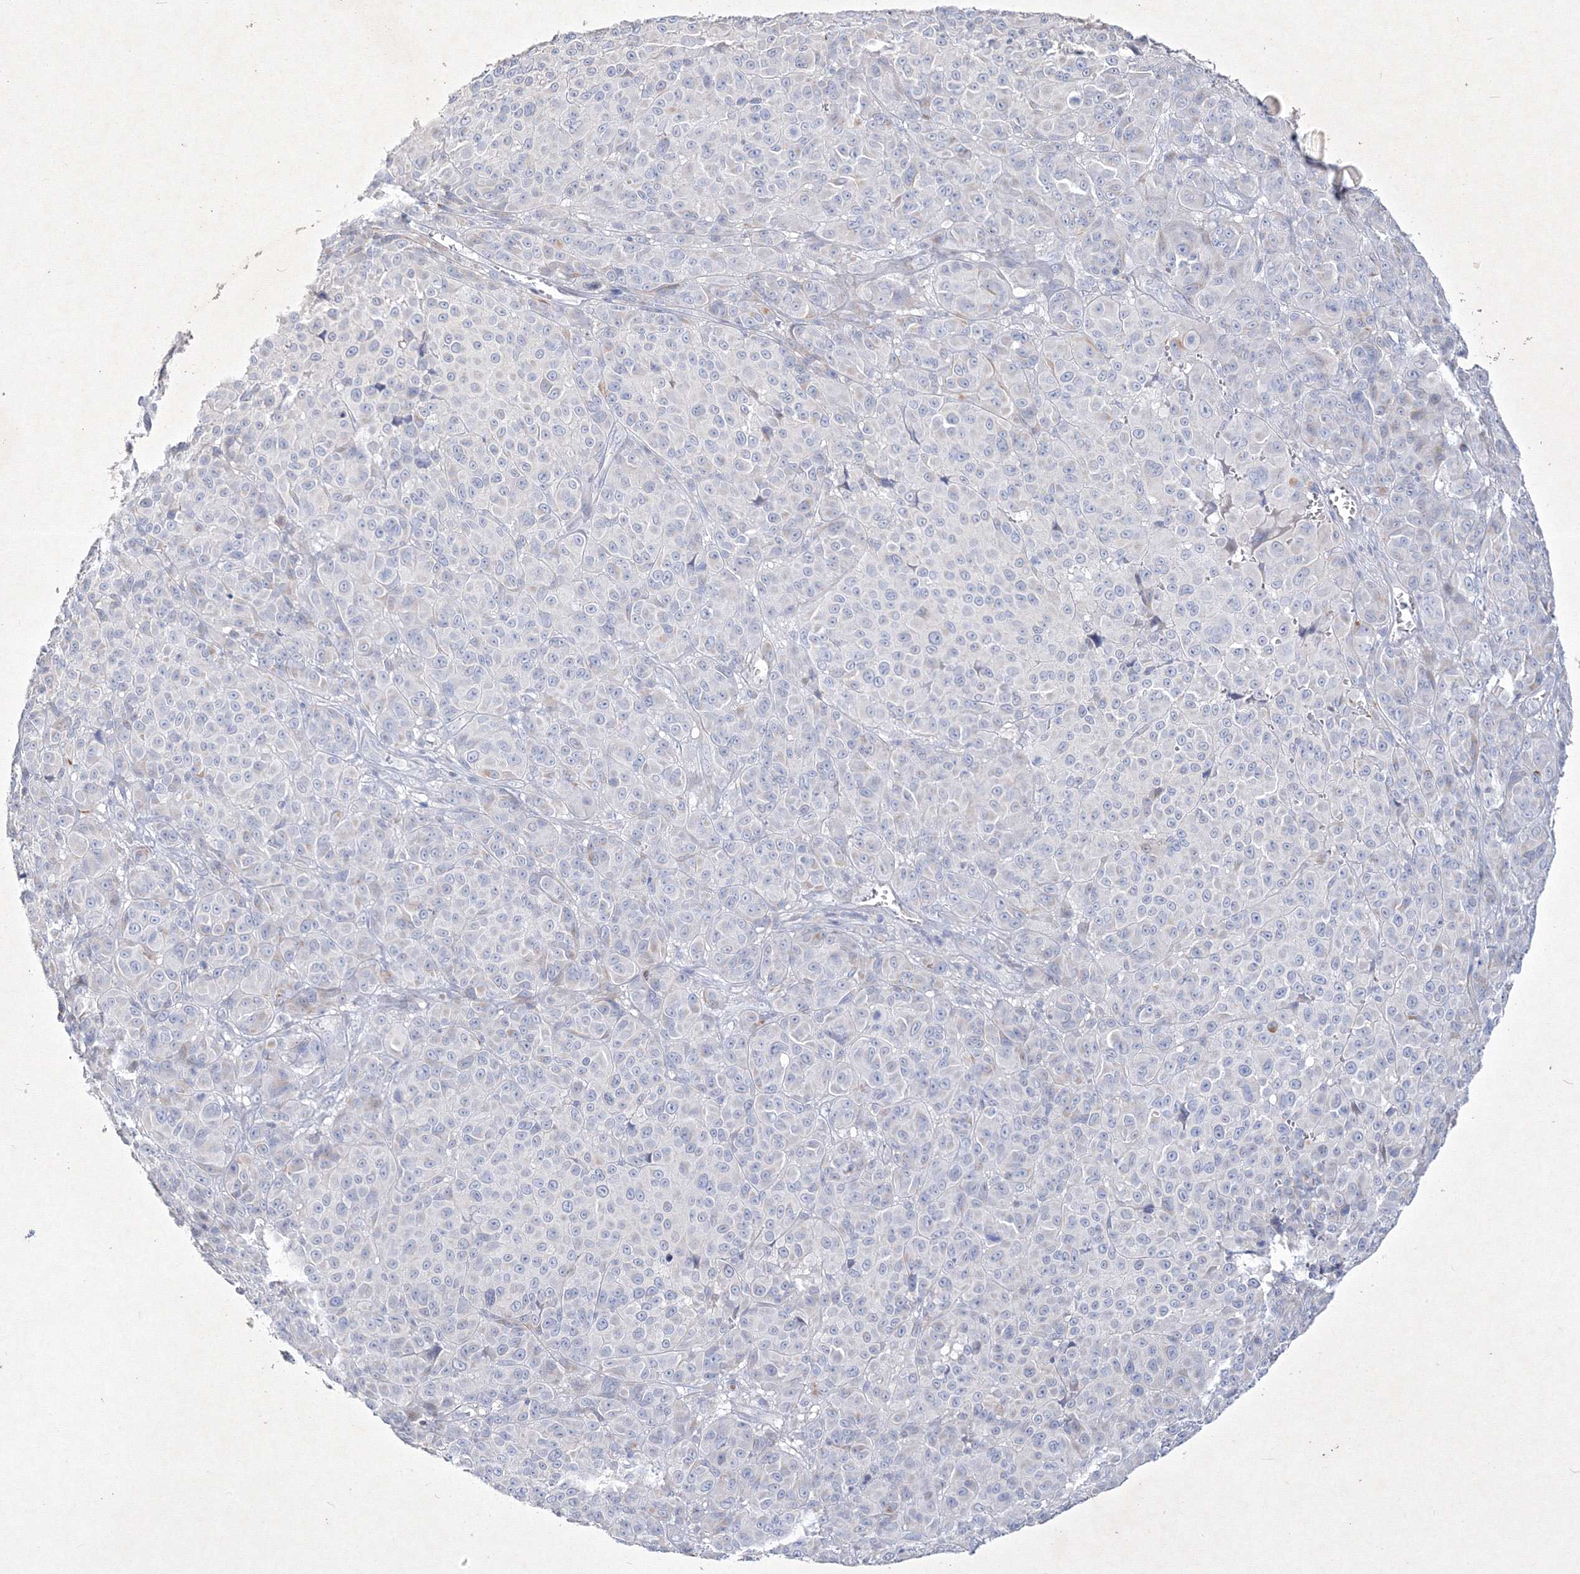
{"staining": {"intensity": "negative", "quantity": "none", "location": "none"}, "tissue": "melanoma", "cell_type": "Tumor cells", "image_type": "cancer", "snomed": [{"axis": "morphology", "description": "Malignant melanoma, NOS"}, {"axis": "topography", "description": "Skin"}], "caption": "High magnification brightfield microscopy of malignant melanoma stained with DAB (brown) and counterstained with hematoxylin (blue): tumor cells show no significant positivity. Brightfield microscopy of immunohistochemistry (IHC) stained with DAB (brown) and hematoxylin (blue), captured at high magnification.", "gene": "CXXC4", "patient": {"sex": "male", "age": 73}}